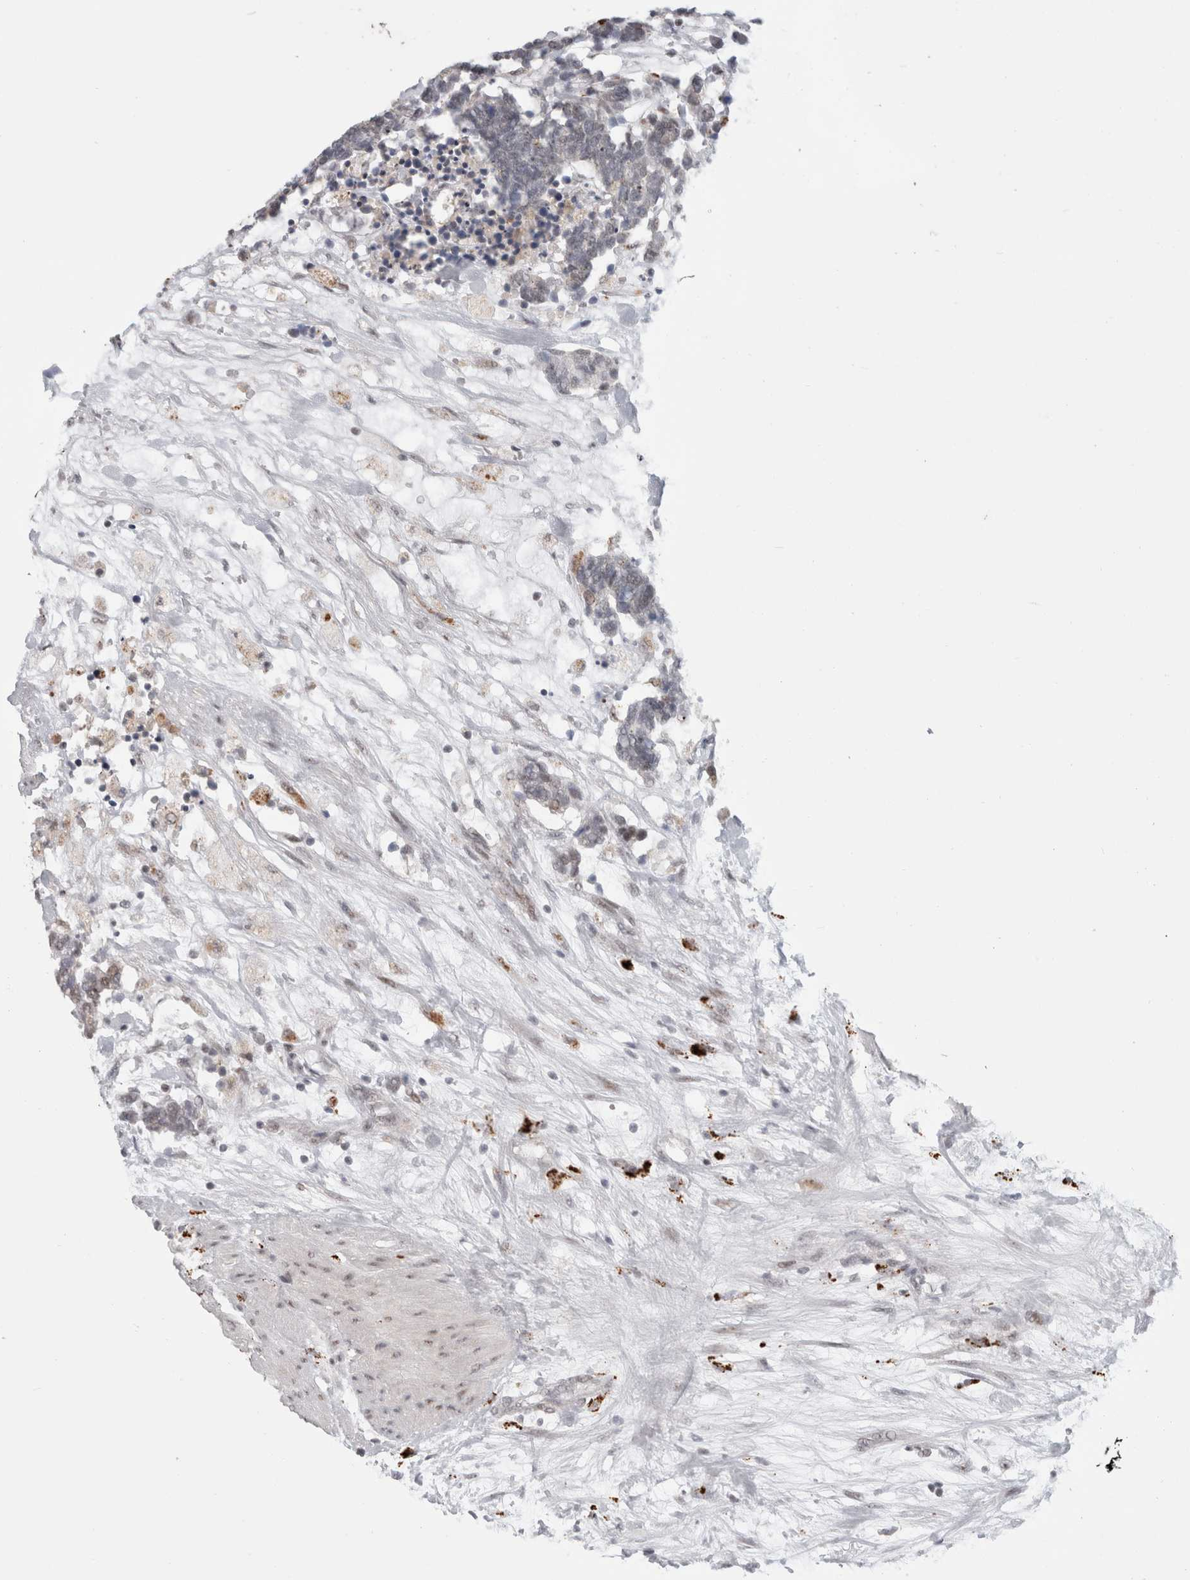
{"staining": {"intensity": "negative", "quantity": "none", "location": "none"}, "tissue": "carcinoid", "cell_type": "Tumor cells", "image_type": "cancer", "snomed": [{"axis": "morphology", "description": "Carcinoma, NOS"}, {"axis": "morphology", "description": "Carcinoid, malignant, NOS"}, {"axis": "topography", "description": "Urinary bladder"}], "caption": "Immunohistochemistry image of neoplastic tissue: human carcinoid stained with DAB (3,3'-diaminobenzidine) reveals no significant protein positivity in tumor cells. (Brightfield microscopy of DAB immunohistochemistry (IHC) at high magnification).", "gene": "SENP6", "patient": {"sex": "male", "age": 57}}